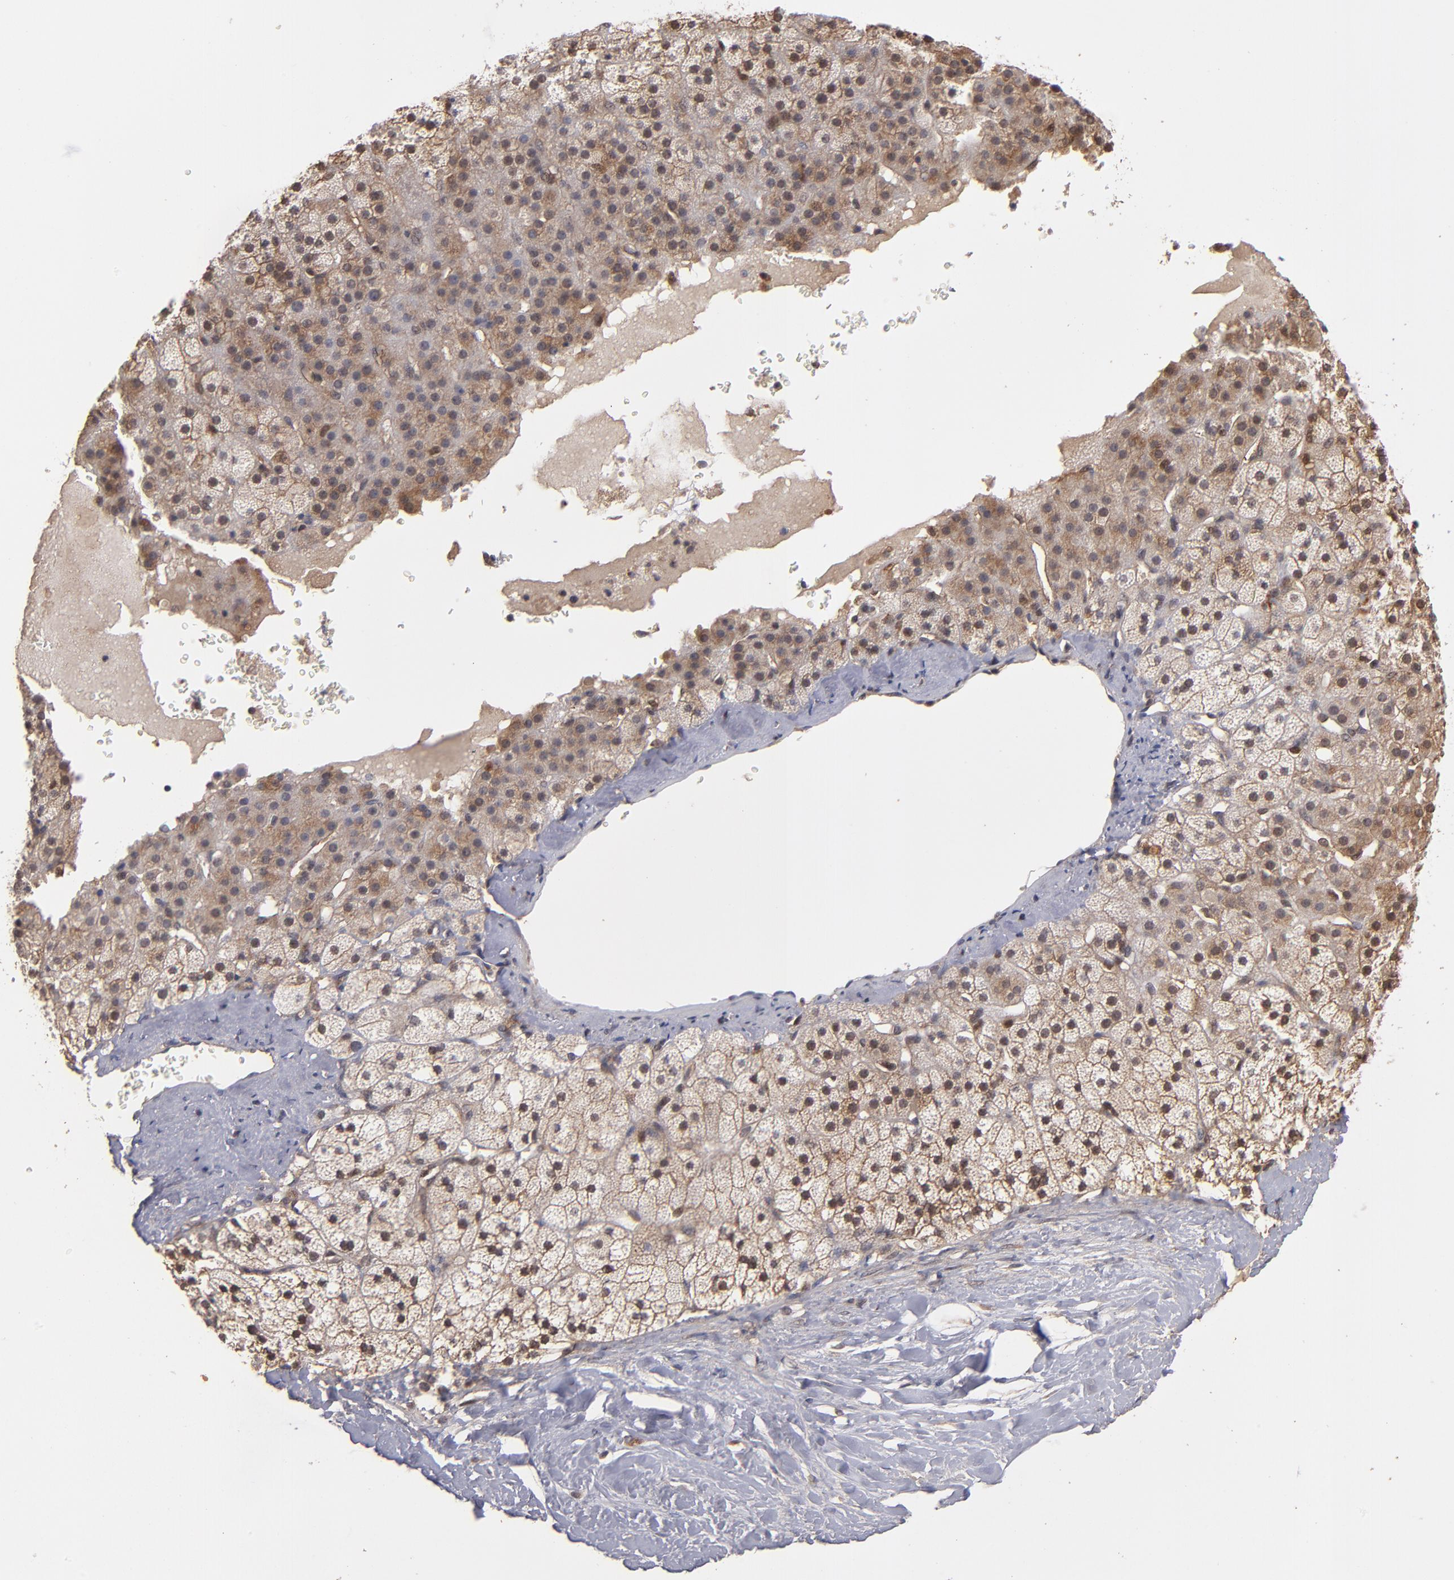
{"staining": {"intensity": "moderate", "quantity": ">75%", "location": "cytoplasmic/membranous"}, "tissue": "adrenal gland", "cell_type": "Glandular cells", "image_type": "normal", "snomed": [{"axis": "morphology", "description": "Normal tissue, NOS"}, {"axis": "topography", "description": "Adrenal gland"}], "caption": "Protein staining by IHC shows moderate cytoplasmic/membranous expression in about >75% of glandular cells in normal adrenal gland. The protein of interest is stained brown, and the nuclei are stained in blue (DAB IHC with brightfield microscopy, high magnification).", "gene": "BDKRB1", "patient": {"sex": "male", "age": 35}}